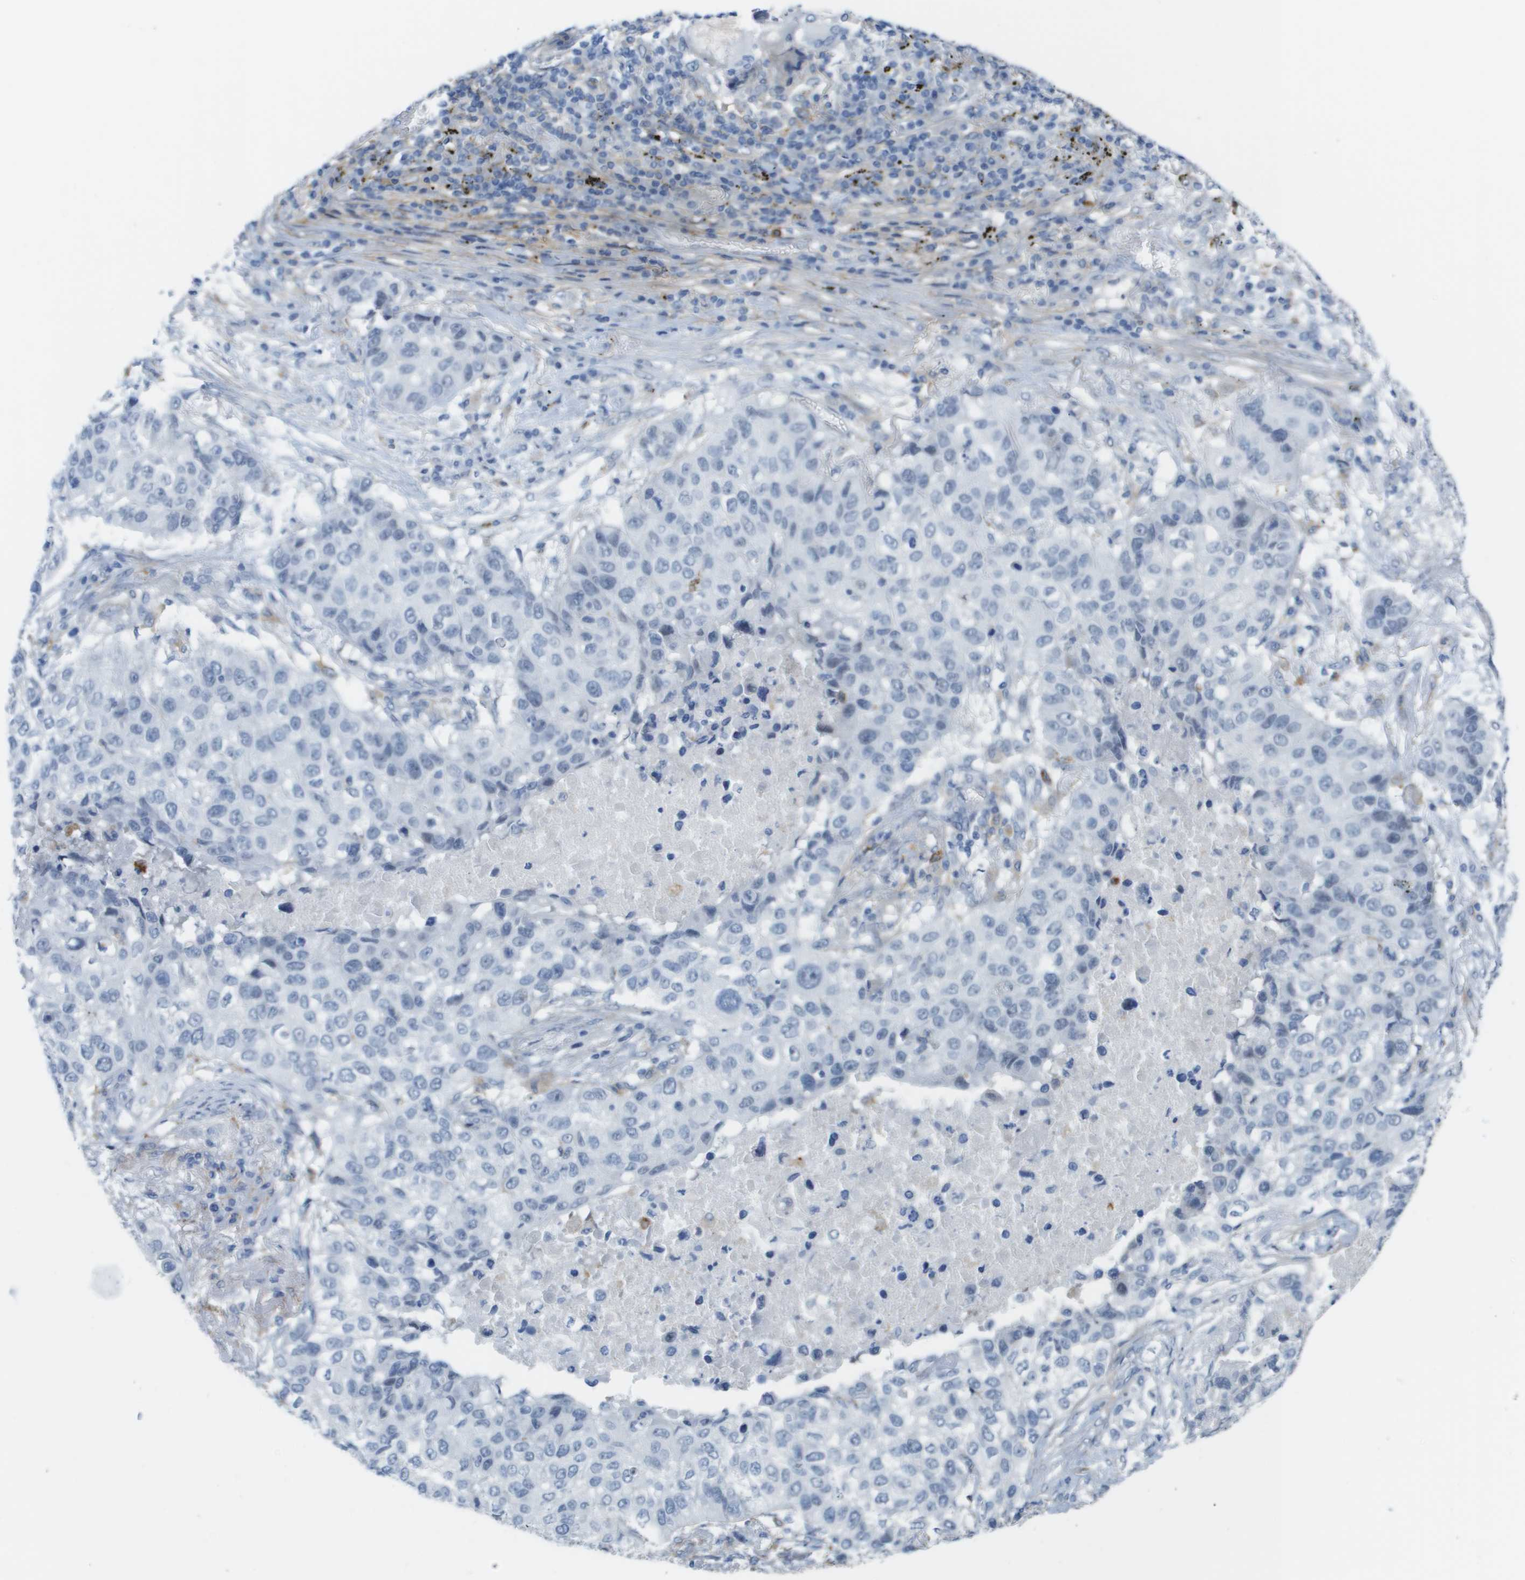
{"staining": {"intensity": "negative", "quantity": "none", "location": "none"}, "tissue": "lung cancer", "cell_type": "Tumor cells", "image_type": "cancer", "snomed": [{"axis": "morphology", "description": "Squamous cell carcinoma, NOS"}, {"axis": "topography", "description": "Lung"}], "caption": "Tumor cells are negative for brown protein staining in lung squamous cell carcinoma.", "gene": "ZBTB43", "patient": {"sex": "male", "age": 57}}